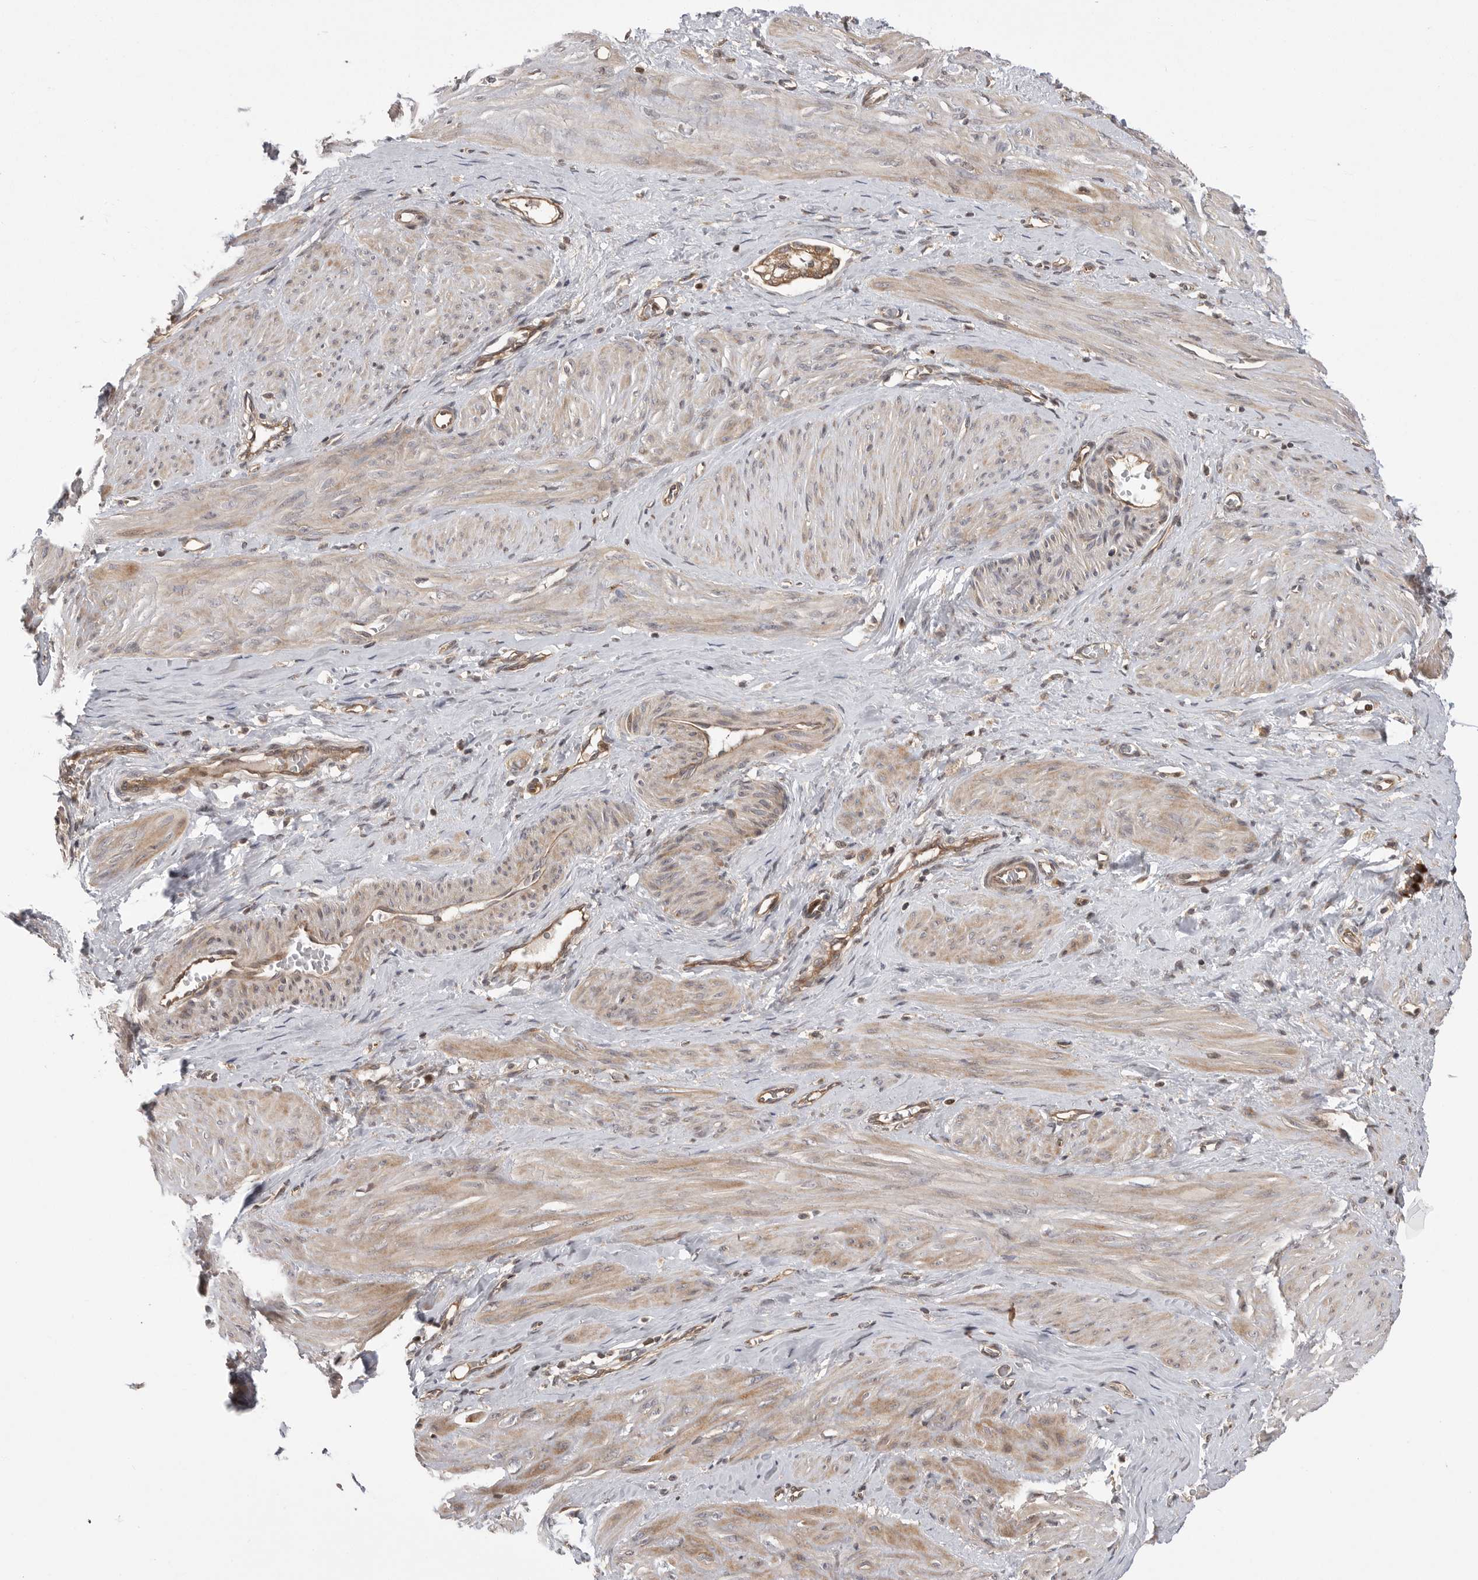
{"staining": {"intensity": "weak", "quantity": ">75%", "location": "cytoplasmic/membranous"}, "tissue": "smooth muscle", "cell_type": "Smooth muscle cells", "image_type": "normal", "snomed": [{"axis": "morphology", "description": "Normal tissue, NOS"}, {"axis": "topography", "description": "Endometrium"}], "caption": "Immunohistochemistry image of normal human smooth muscle stained for a protein (brown), which displays low levels of weak cytoplasmic/membranous expression in about >75% of smooth muscle cells.", "gene": "OXR1", "patient": {"sex": "female", "age": 33}}